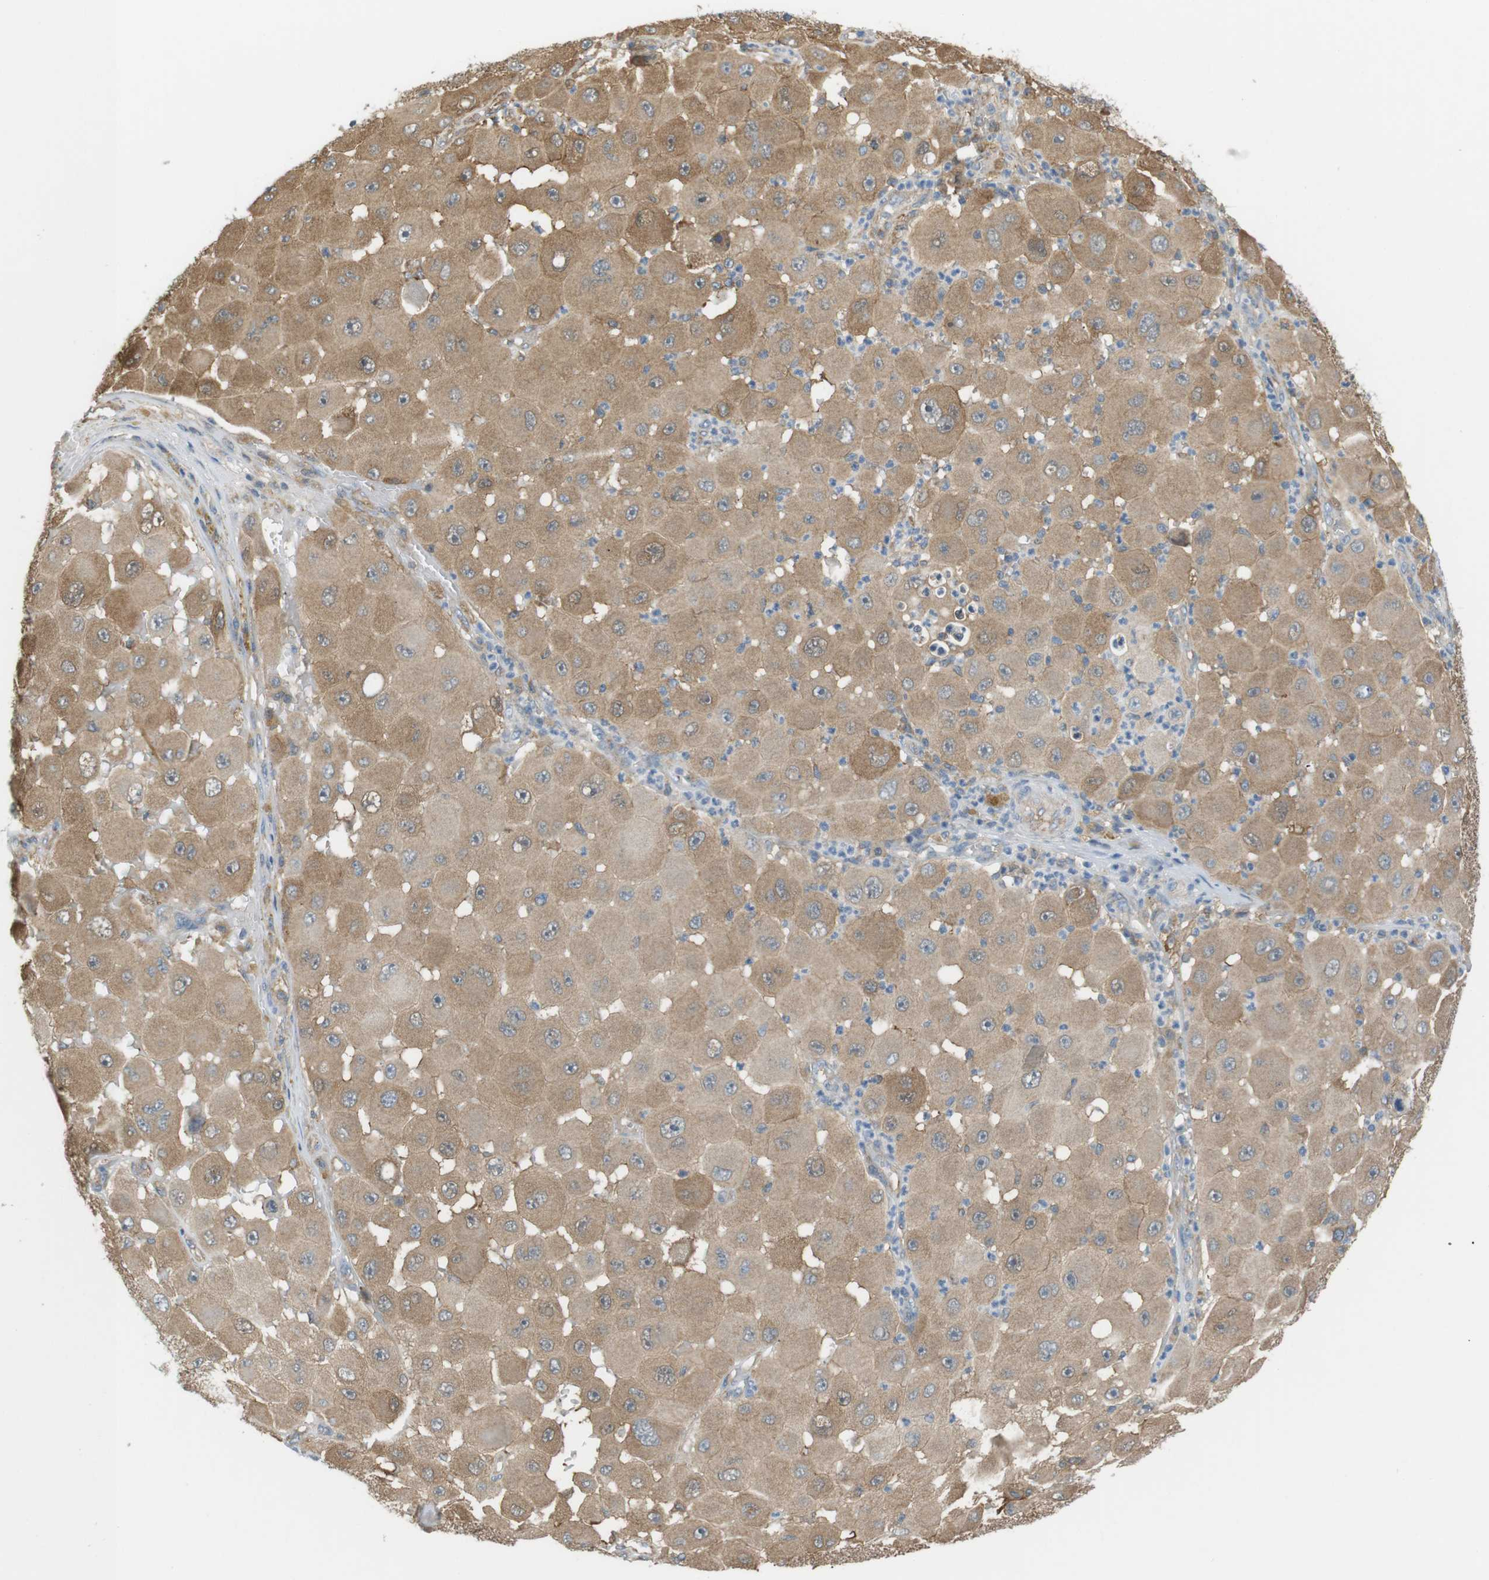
{"staining": {"intensity": "moderate", "quantity": ">75%", "location": "cytoplasmic/membranous"}, "tissue": "melanoma", "cell_type": "Tumor cells", "image_type": "cancer", "snomed": [{"axis": "morphology", "description": "Malignant melanoma, NOS"}, {"axis": "topography", "description": "Skin"}], "caption": "Immunohistochemical staining of malignant melanoma reveals moderate cytoplasmic/membranous protein positivity in approximately >75% of tumor cells.", "gene": "PEPD", "patient": {"sex": "female", "age": 81}}